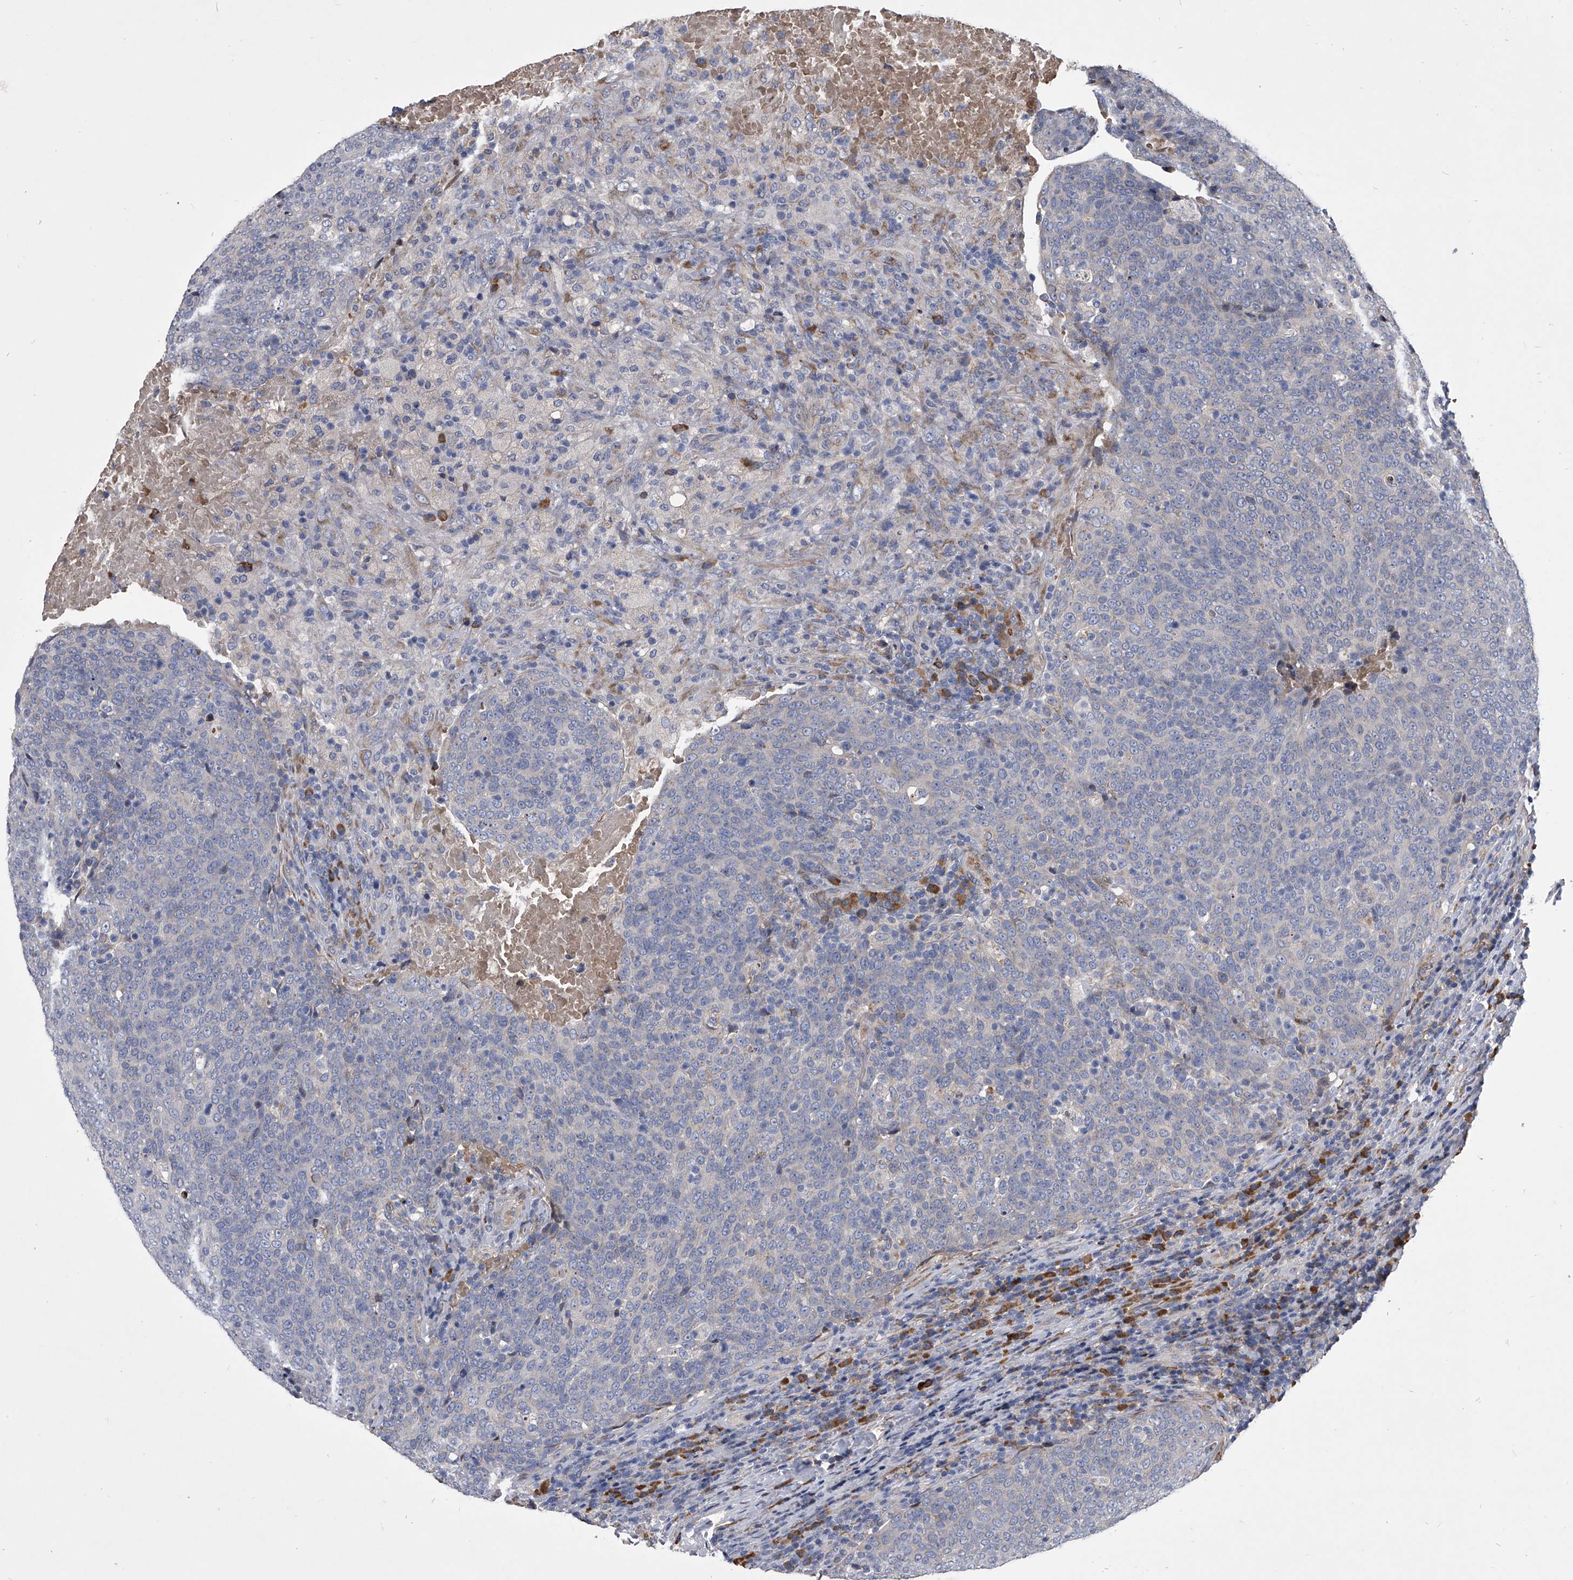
{"staining": {"intensity": "negative", "quantity": "none", "location": "none"}, "tissue": "head and neck cancer", "cell_type": "Tumor cells", "image_type": "cancer", "snomed": [{"axis": "morphology", "description": "Squamous cell carcinoma, NOS"}, {"axis": "morphology", "description": "Squamous cell carcinoma, metastatic, NOS"}, {"axis": "topography", "description": "Lymph node"}, {"axis": "topography", "description": "Head-Neck"}], "caption": "High magnification brightfield microscopy of head and neck cancer (squamous cell carcinoma) stained with DAB (brown) and counterstained with hematoxylin (blue): tumor cells show no significant staining.", "gene": "CCR4", "patient": {"sex": "male", "age": 62}}